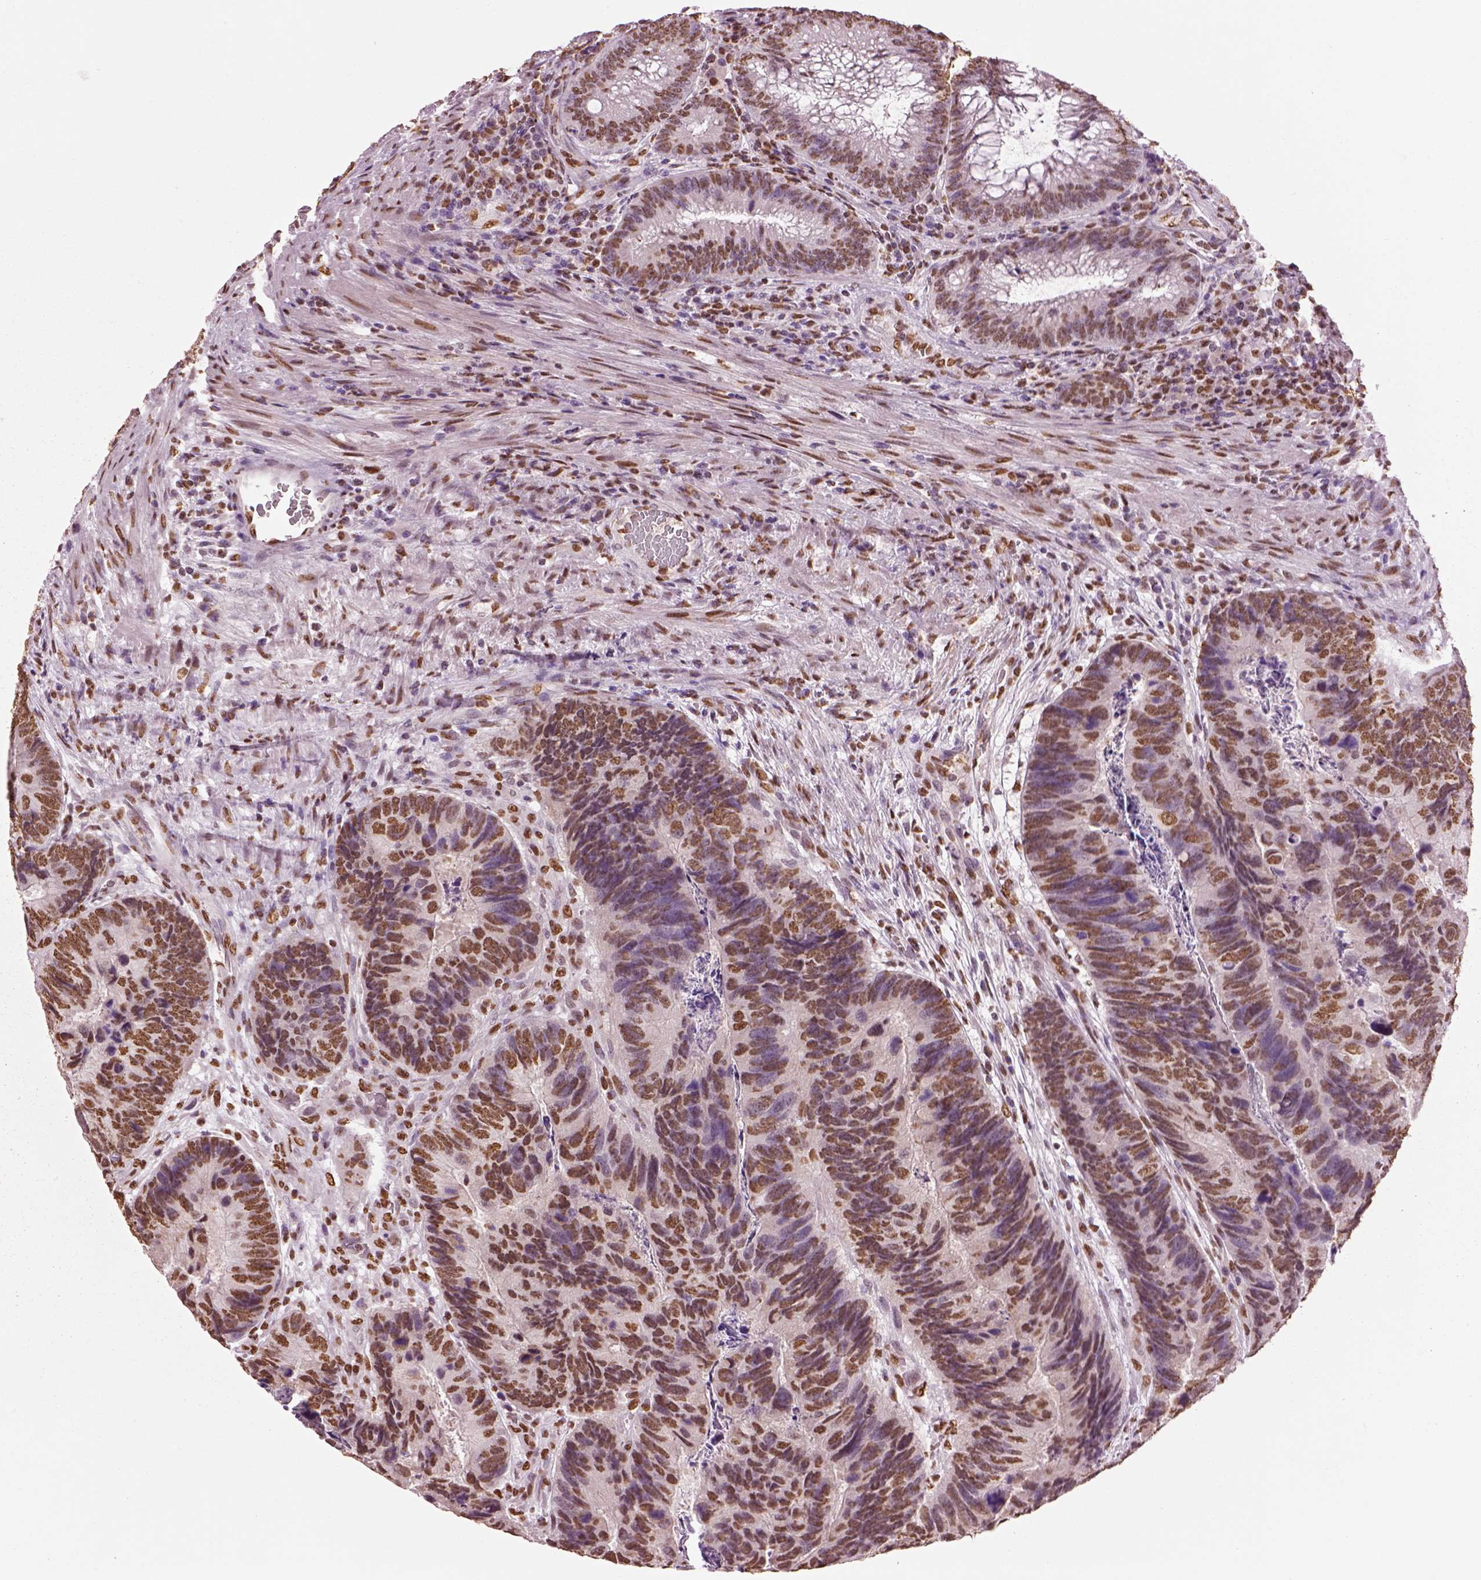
{"staining": {"intensity": "moderate", "quantity": ">75%", "location": "nuclear"}, "tissue": "colorectal cancer", "cell_type": "Tumor cells", "image_type": "cancer", "snomed": [{"axis": "morphology", "description": "Adenocarcinoma, NOS"}, {"axis": "topography", "description": "Colon"}], "caption": "Immunohistochemistry of human colorectal cancer (adenocarcinoma) shows medium levels of moderate nuclear expression in about >75% of tumor cells. (brown staining indicates protein expression, while blue staining denotes nuclei).", "gene": "DDX3X", "patient": {"sex": "female", "age": 67}}